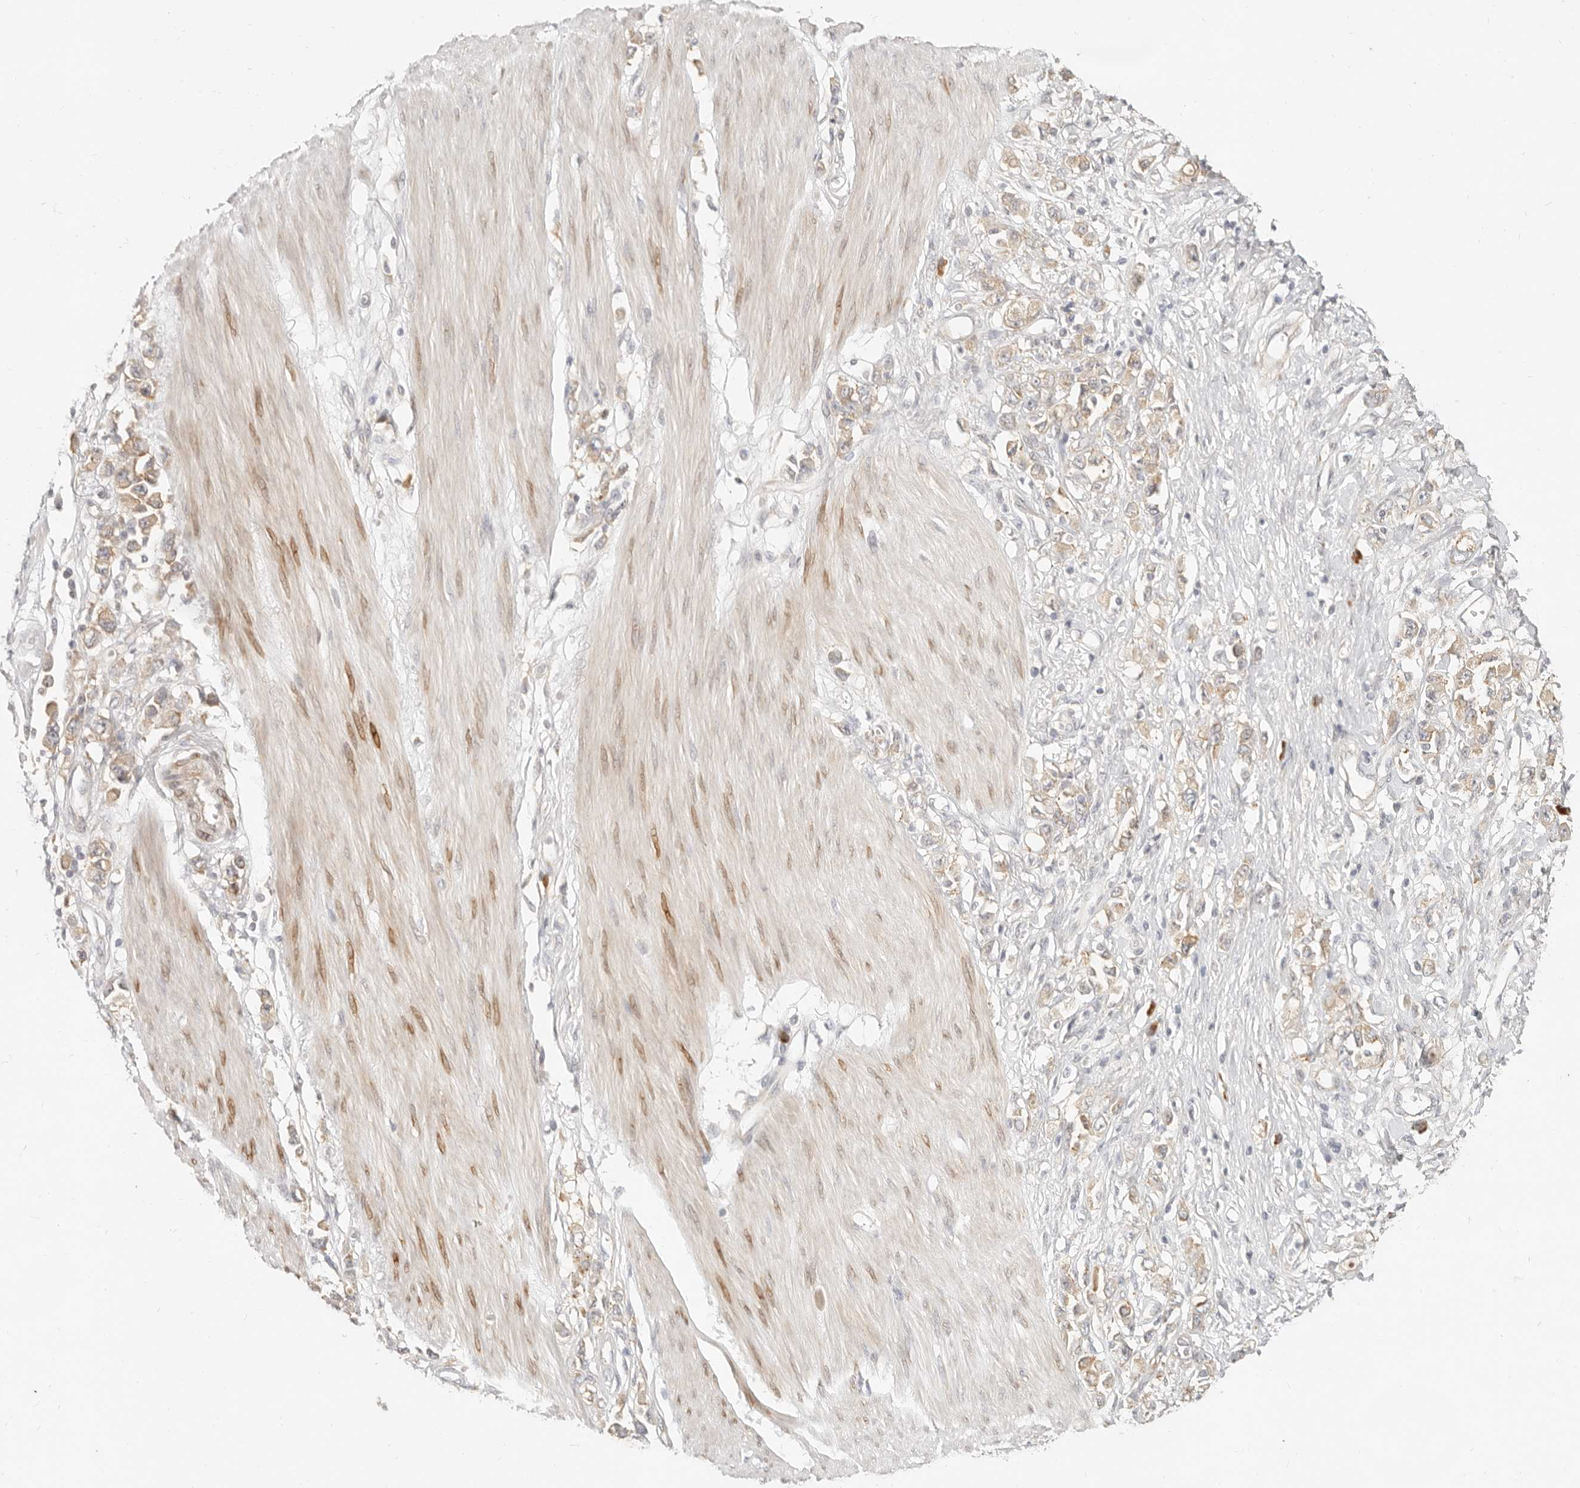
{"staining": {"intensity": "weak", "quantity": ">75%", "location": "cytoplasmic/membranous"}, "tissue": "stomach cancer", "cell_type": "Tumor cells", "image_type": "cancer", "snomed": [{"axis": "morphology", "description": "Adenocarcinoma, NOS"}, {"axis": "topography", "description": "Stomach"}], "caption": "Human stomach cancer stained with a protein marker displays weak staining in tumor cells.", "gene": "PABPC4", "patient": {"sex": "female", "age": 76}}